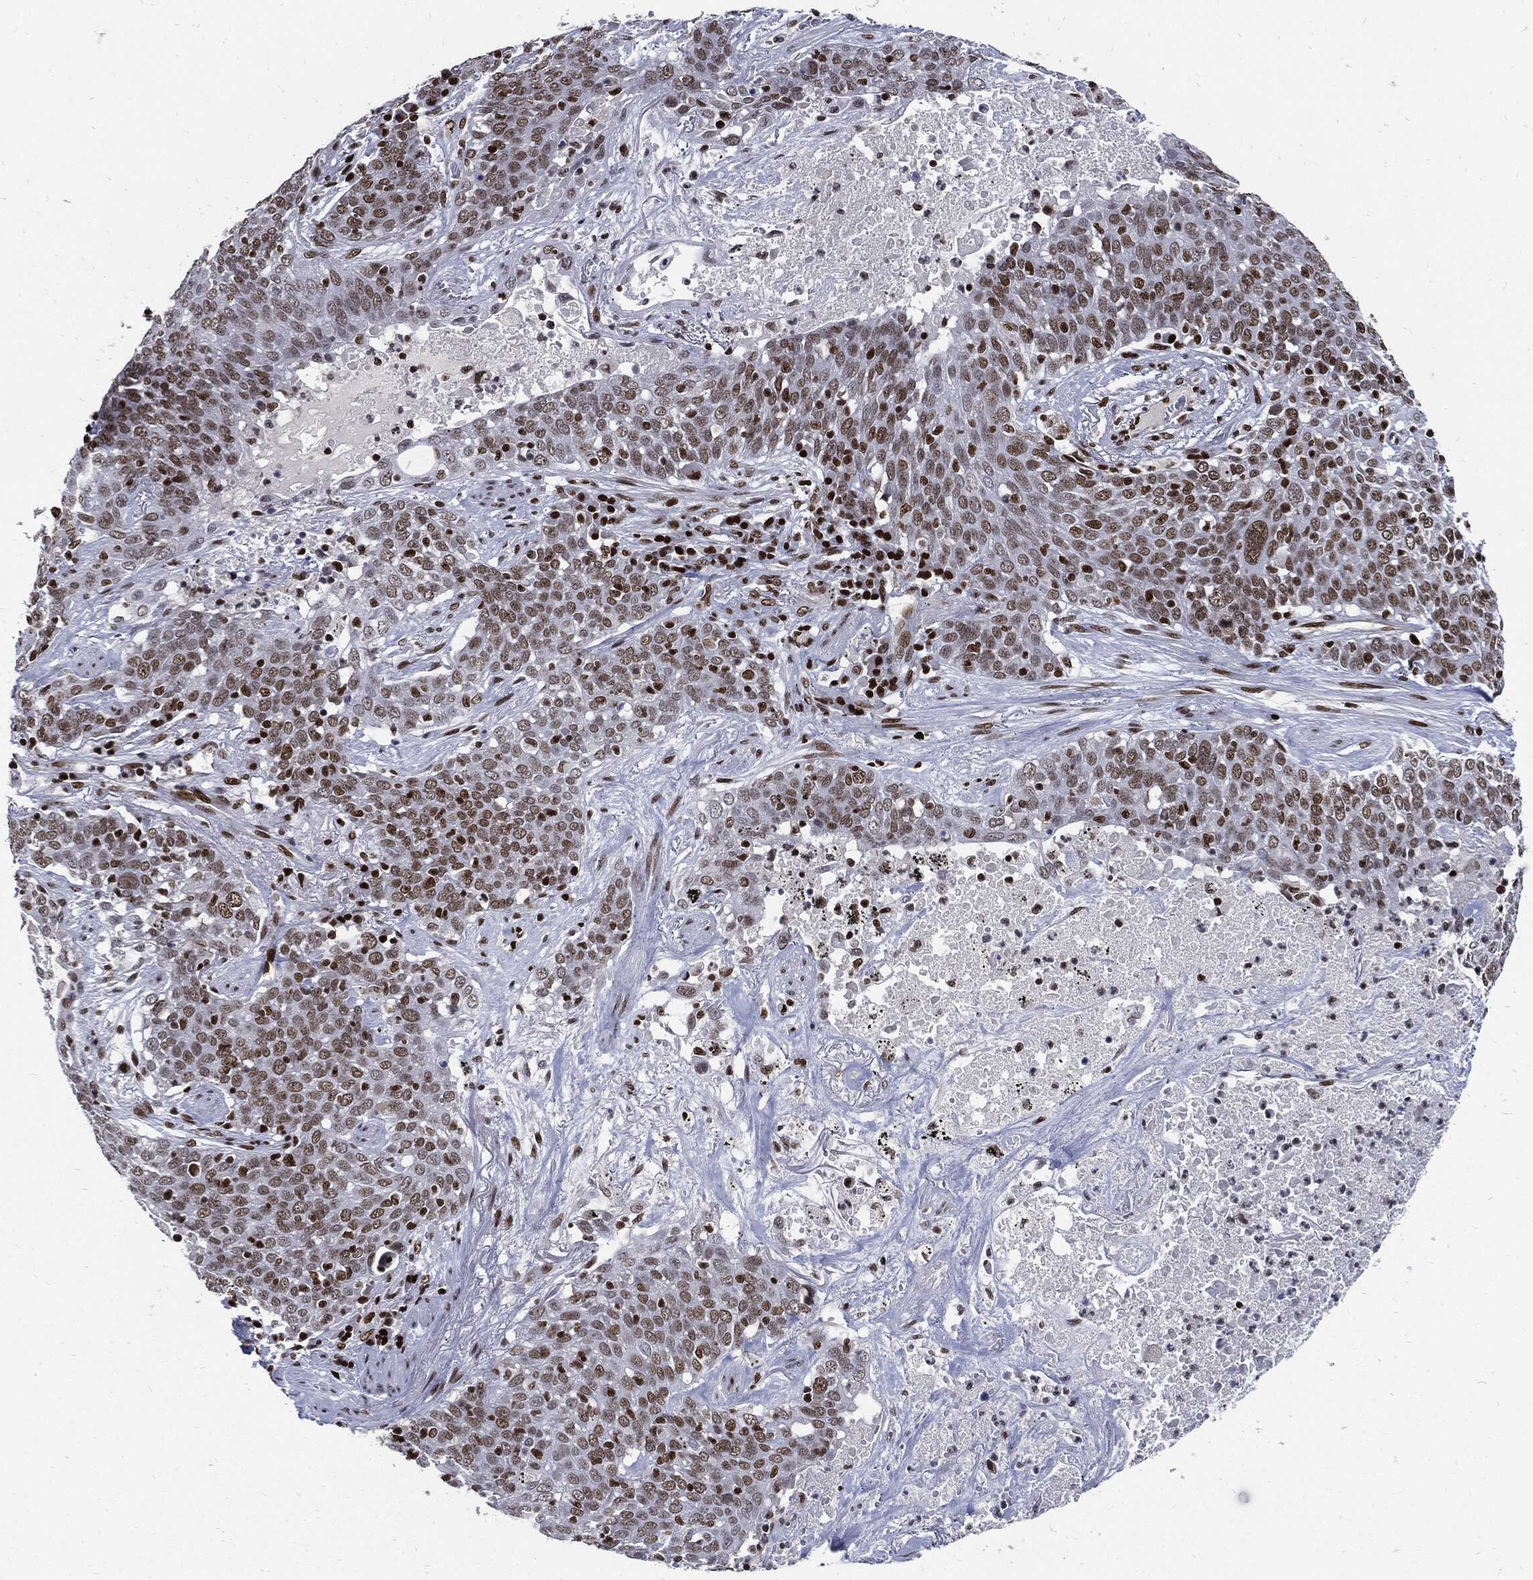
{"staining": {"intensity": "strong", "quantity": "25%-75%", "location": "nuclear"}, "tissue": "lung cancer", "cell_type": "Tumor cells", "image_type": "cancer", "snomed": [{"axis": "morphology", "description": "Squamous cell carcinoma, NOS"}, {"axis": "topography", "description": "Lung"}], "caption": "A photomicrograph of squamous cell carcinoma (lung) stained for a protein shows strong nuclear brown staining in tumor cells.", "gene": "TERF2", "patient": {"sex": "male", "age": 82}}